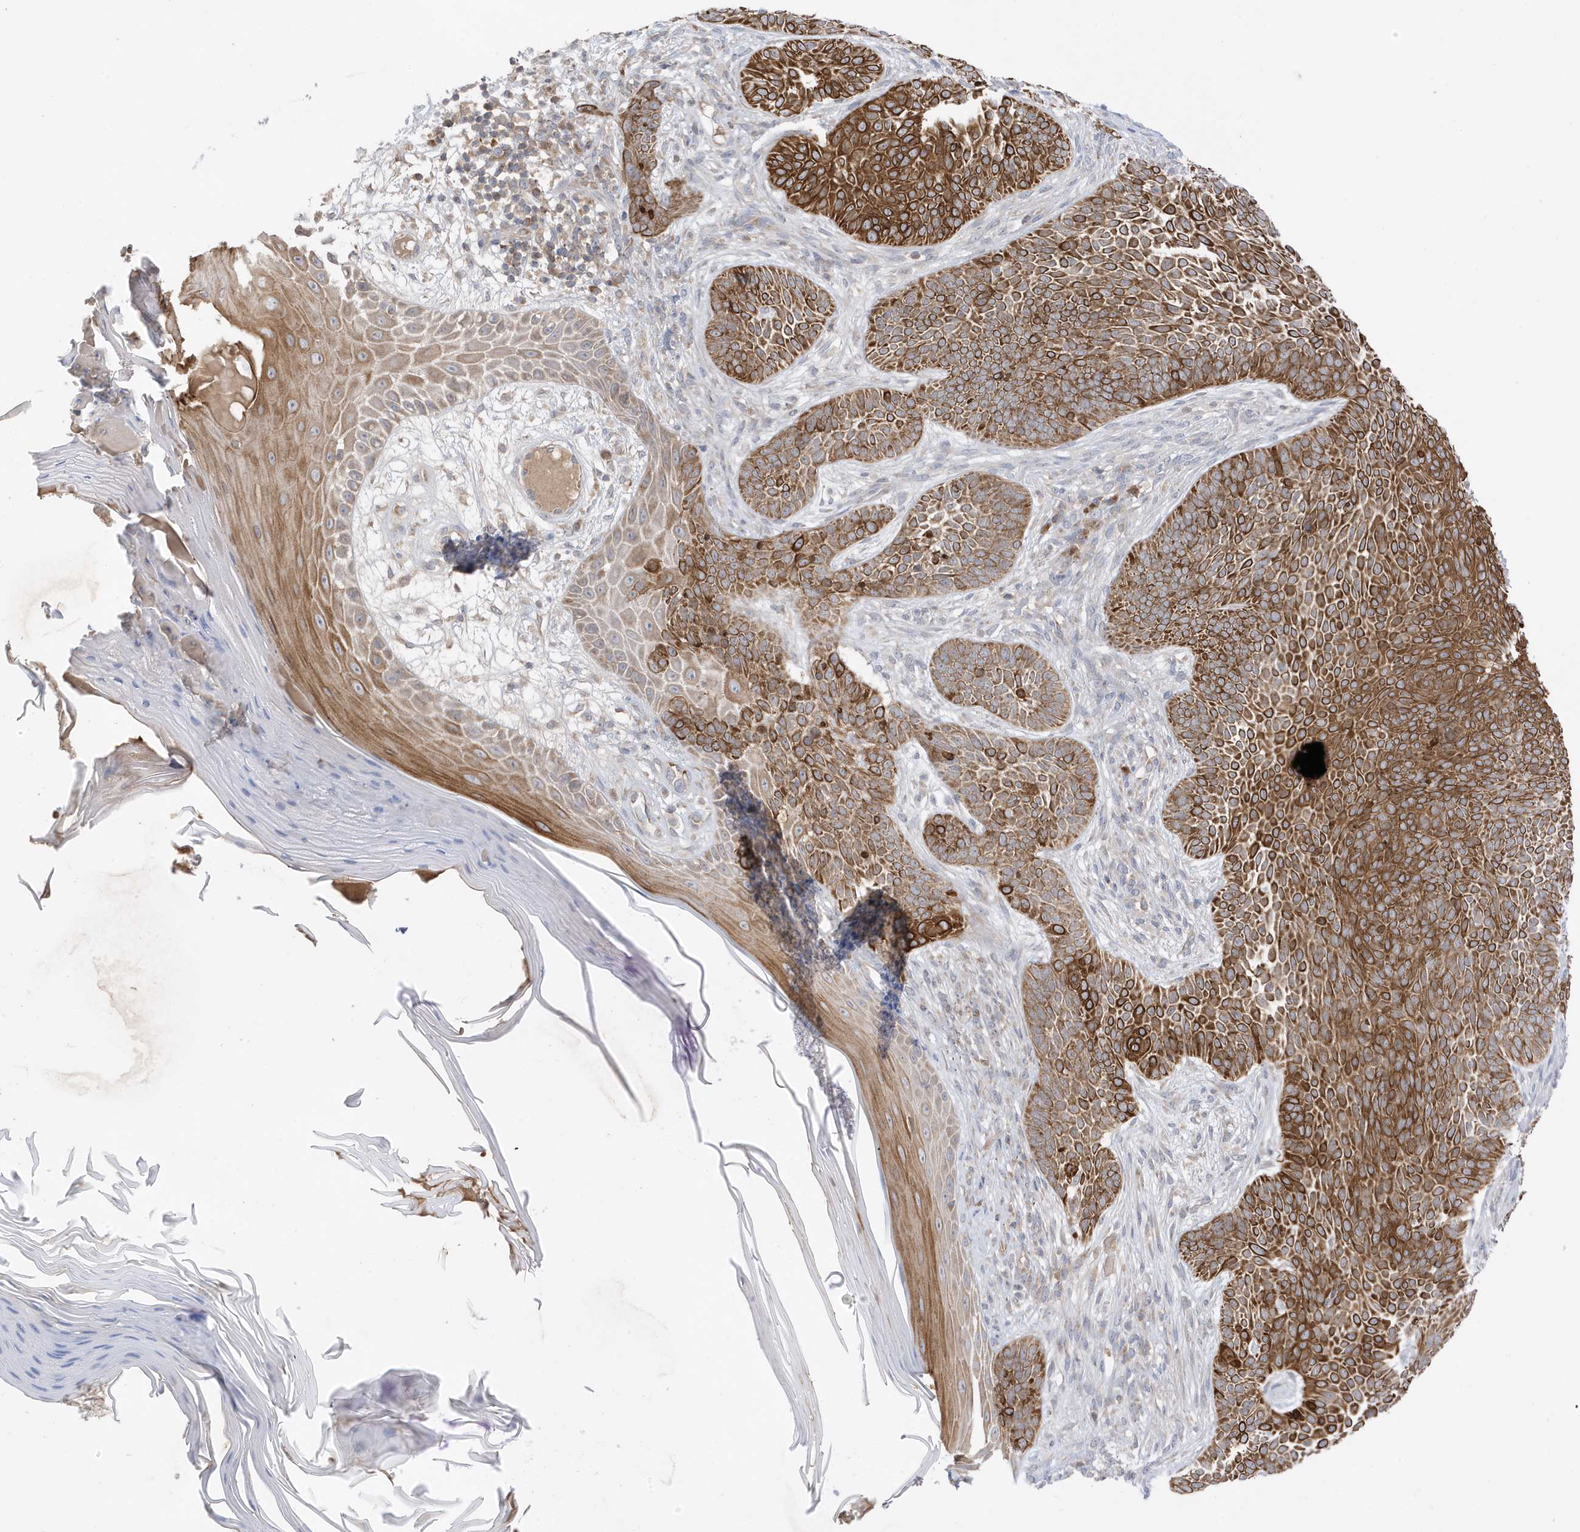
{"staining": {"intensity": "strong", "quantity": ">75%", "location": "cytoplasmic/membranous"}, "tissue": "skin cancer", "cell_type": "Tumor cells", "image_type": "cancer", "snomed": [{"axis": "morphology", "description": "Basal cell carcinoma"}, {"axis": "topography", "description": "Skin"}], "caption": "IHC photomicrograph of human skin basal cell carcinoma stained for a protein (brown), which exhibits high levels of strong cytoplasmic/membranous positivity in about >75% of tumor cells.", "gene": "NPPC", "patient": {"sex": "male", "age": 85}}